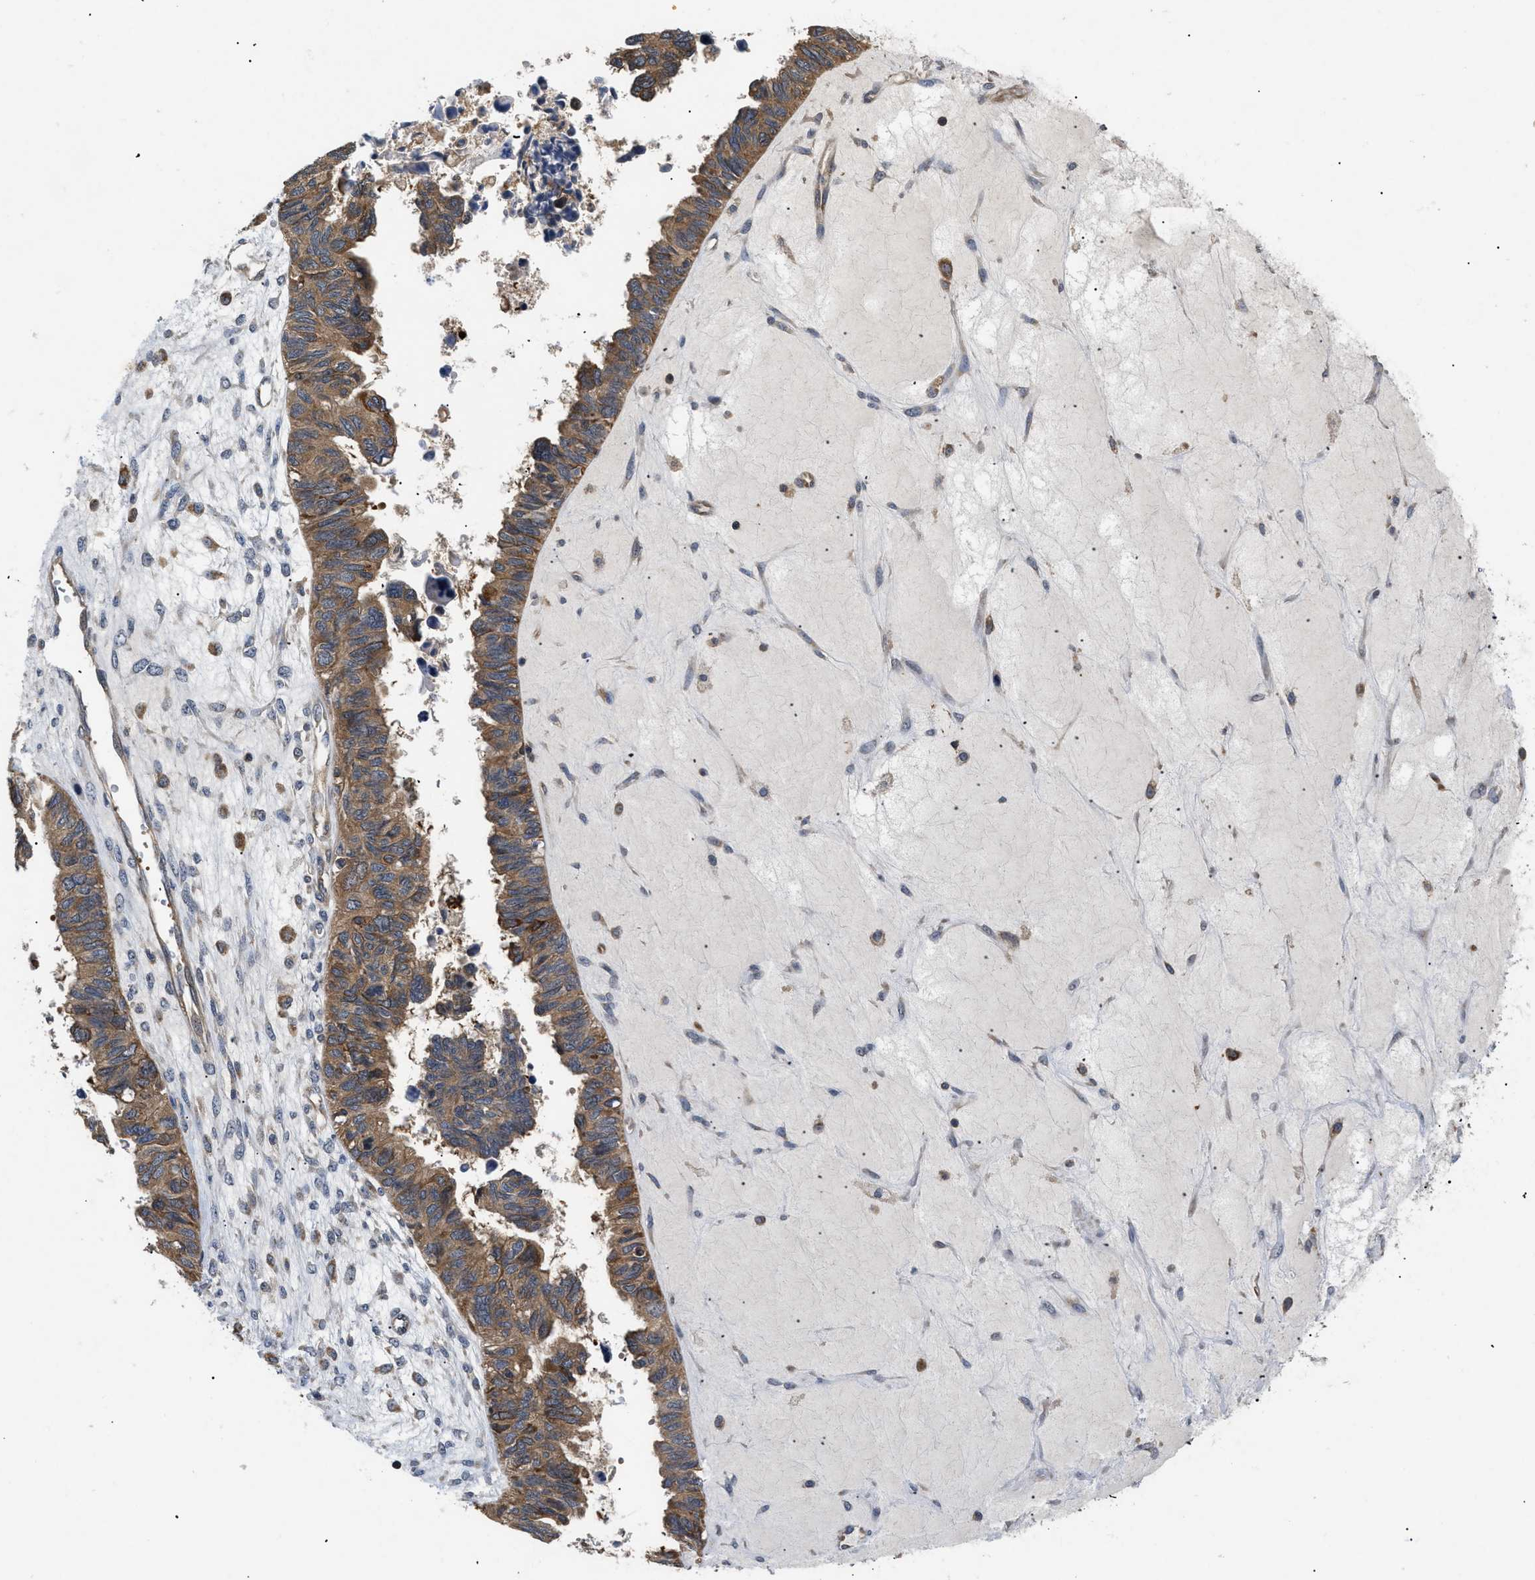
{"staining": {"intensity": "moderate", "quantity": ">75%", "location": "cytoplasmic/membranous"}, "tissue": "ovarian cancer", "cell_type": "Tumor cells", "image_type": "cancer", "snomed": [{"axis": "morphology", "description": "Cystadenocarcinoma, serous, NOS"}, {"axis": "topography", "description": "Ovary"}], "caption": "Protein expression analysis of ovarian cancer reveals moderate cytoplasmic/membranous positivity in about >75% of tumor cells.", "gene": "HMGCR", "patient": {"sex": "female", "age": 79}}